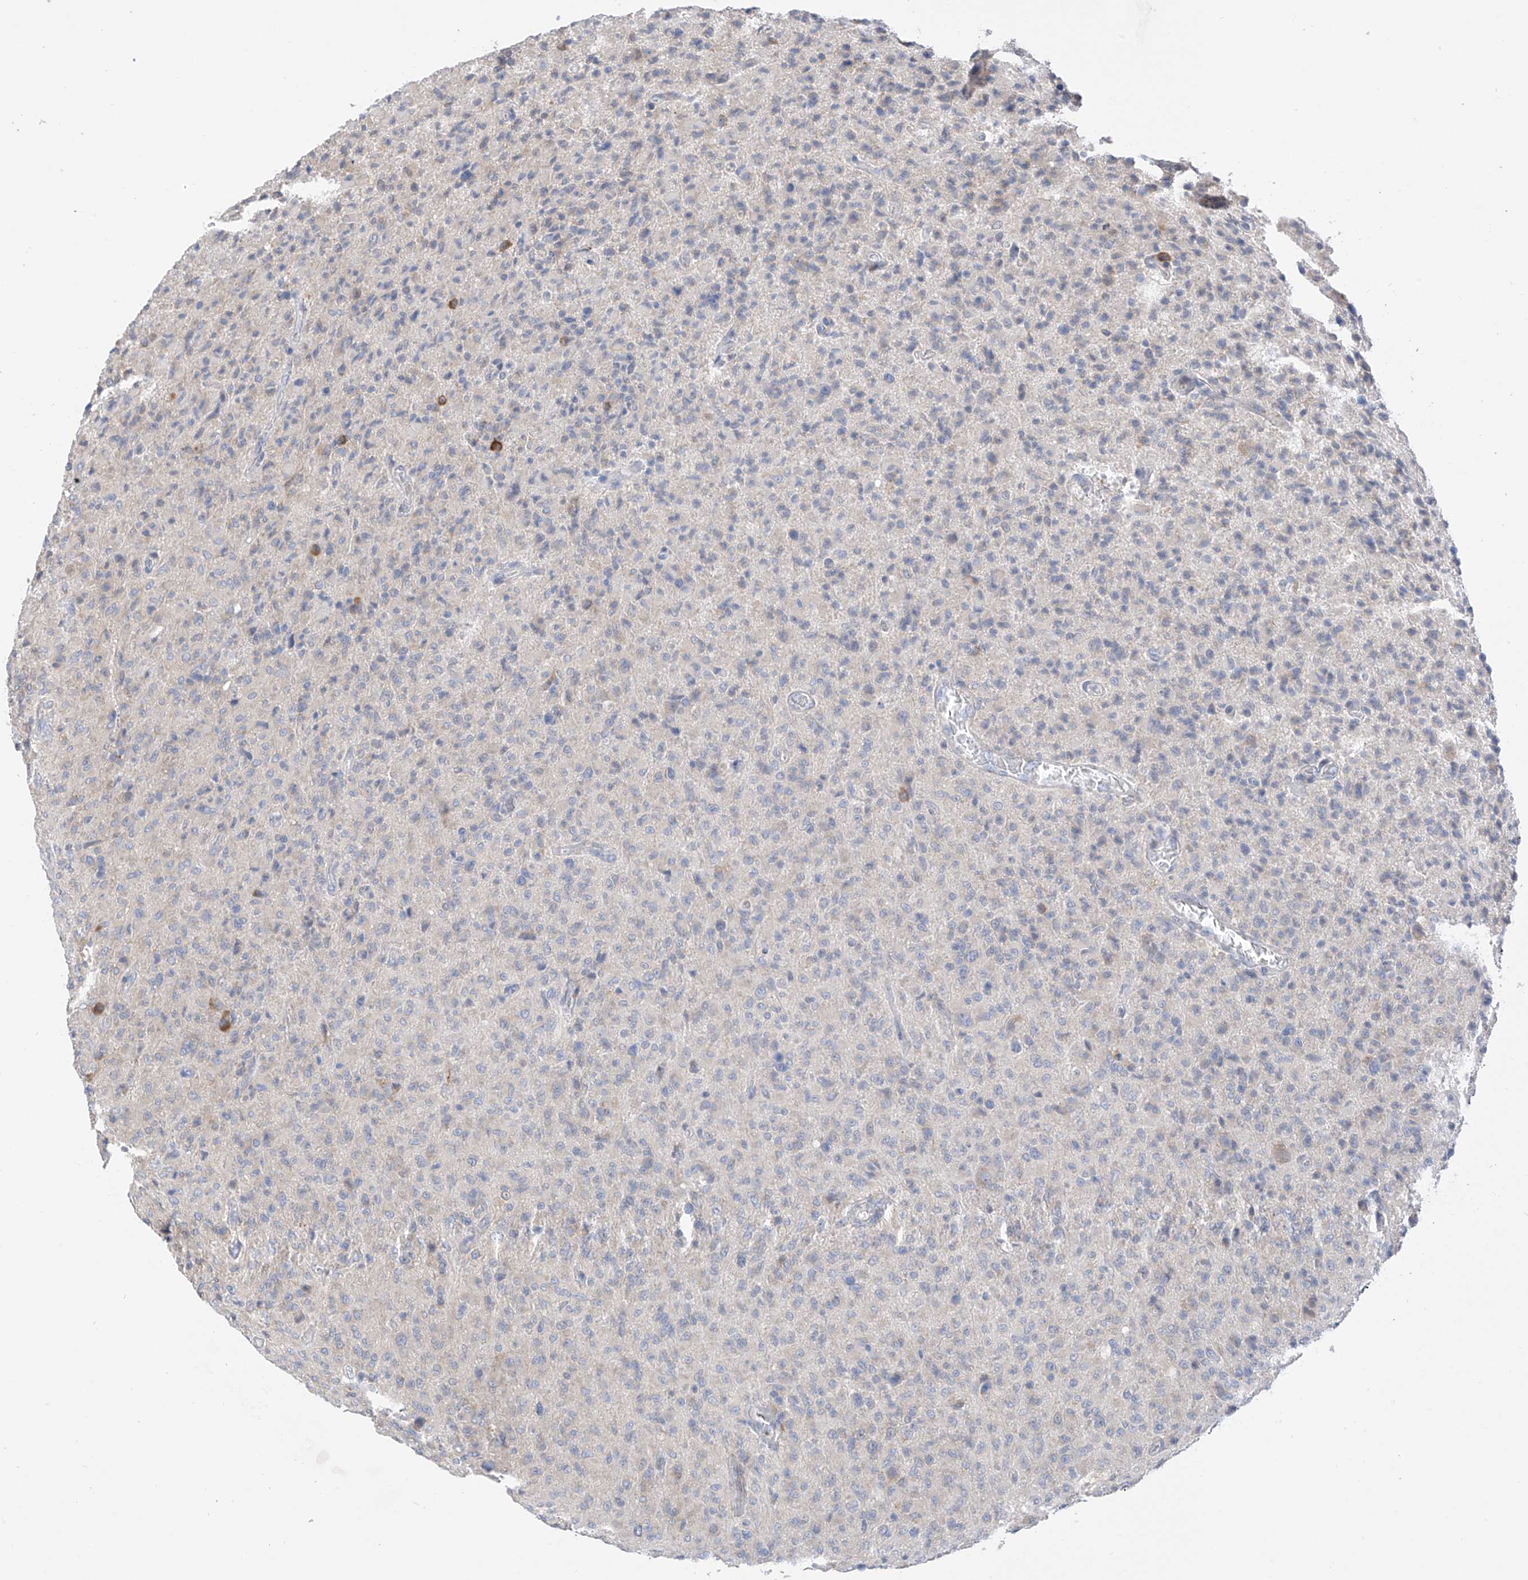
{"staining": {"intensity": "negative", "quantity": "none", "location": "none"}, "tissue": "glioma", "cell_type": "Tumor cells", "image_type": "cancer", "snomed": [{"axis": "morphology", "description": "Glioma, malignant, High grade"}, {"axis": "topography", "description": "Brain"}], "caption": "High magnification brightfield microscopy of glioma stained with DAB (brown) and counterstained with hematoxylin (blue): tumor cells show no significant expression.", "gene": "REC8", "patient": {"sex": "female", "age": 57}}